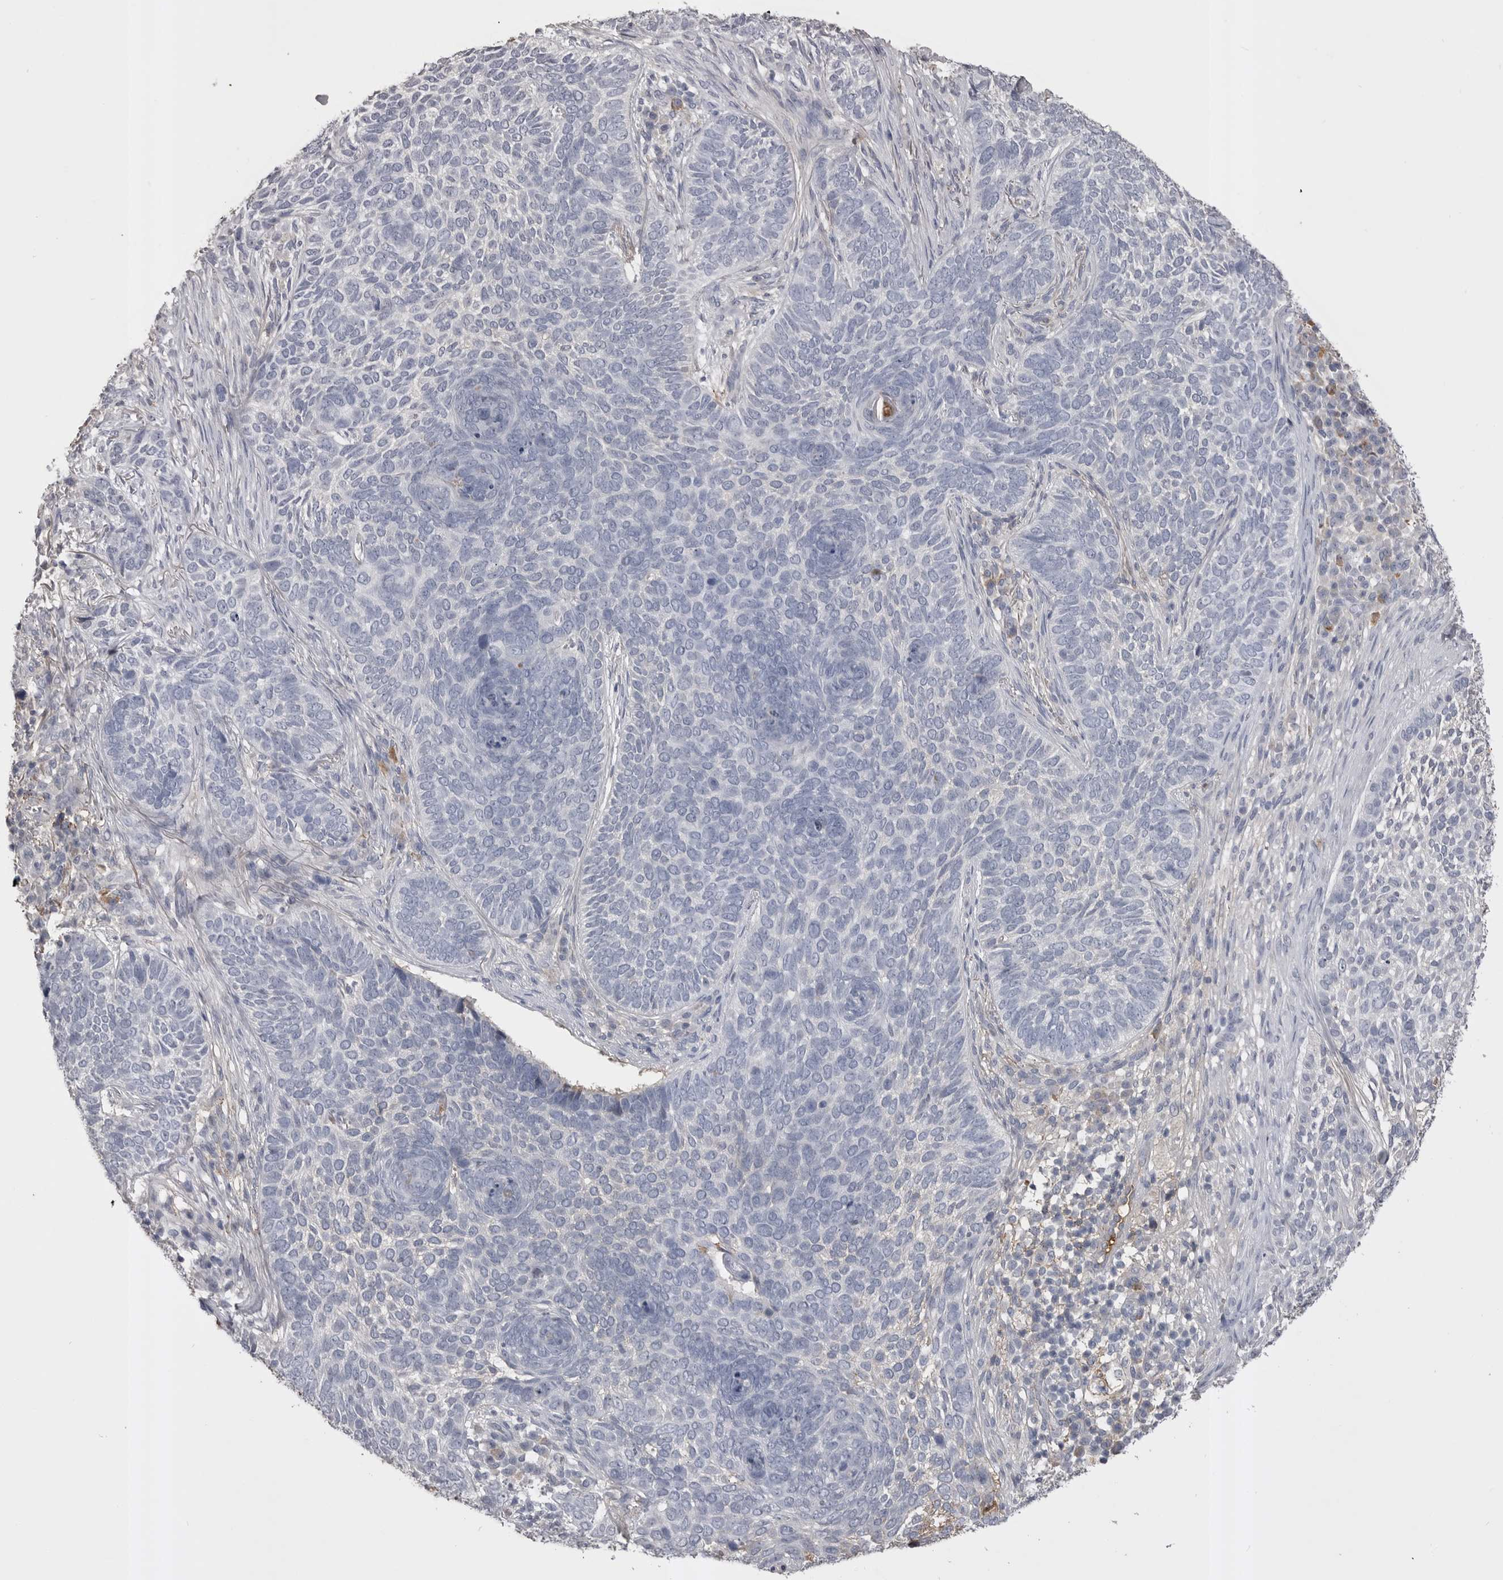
{"staining": {"intensity": "negative", "quantity": "none", "location": "none"}, "tissue": "skin cancer", "cell_type": "Tumor cells", "image_type": "cancer", "snomed": [{"axis": "morphology", "description": "Basal cell carcinoma"}, {"axis": "topography", "description": "Skin"}], "caption": "Tumor cells are negative for protein expression in human skin cancer (basal cell carcinoma).", "gene": "AHSG", "patient": {"sex": "female", "age": 64}}